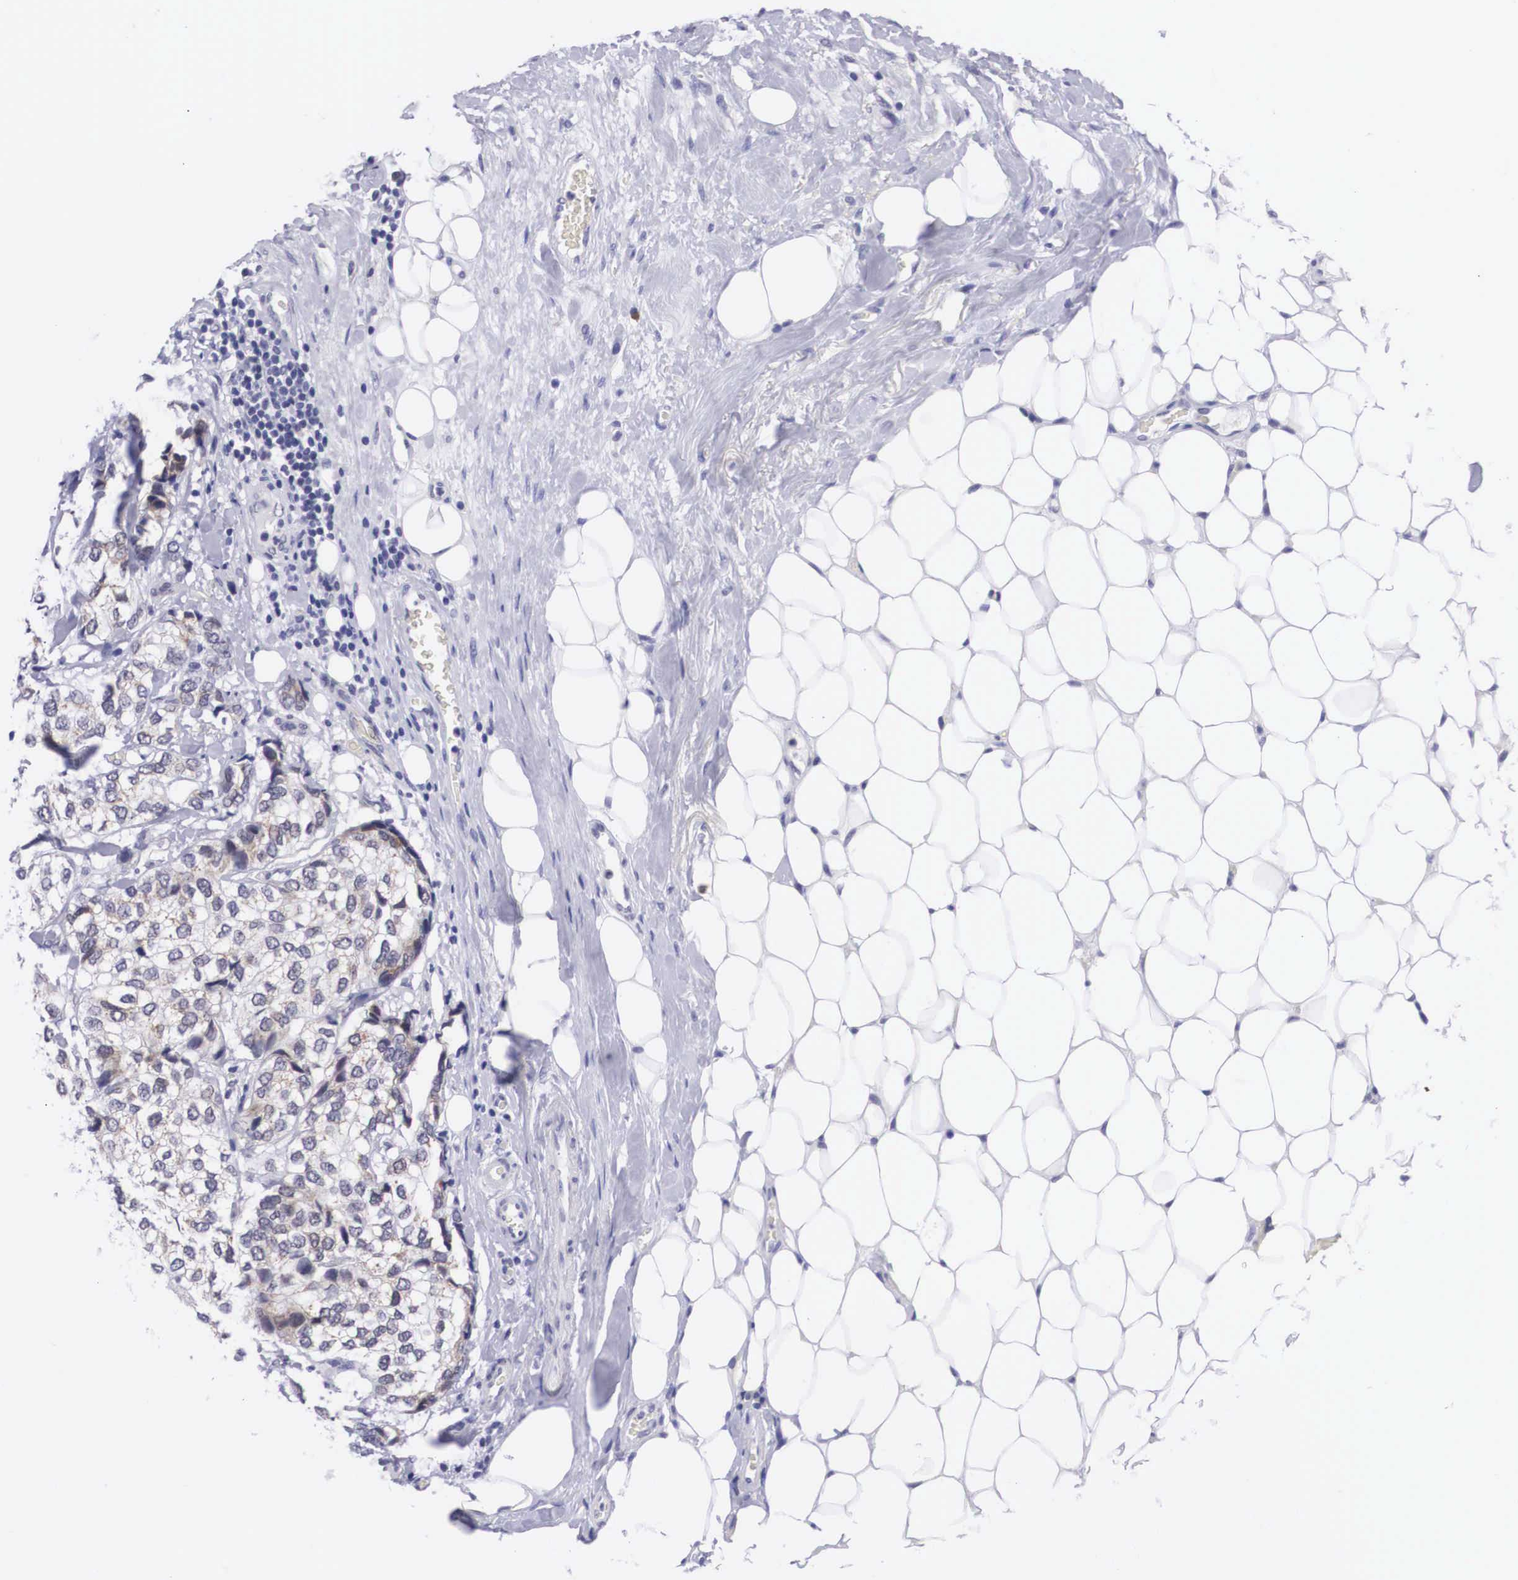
{"staining": {"intensity": "weak", "quantity": "<25%", "location": "cytoplasmic/membranous"}, "tissue": "breast cancer", "cell_type": "Tumor cells", "image_type": "cancer", "snomed": [{"axis": "morphology", "description": "Duct carcinoma"}, {"axis": "topography", "description": "Breast"}], "caption": "Protein analysis of breast cancer (intraductal carcinoma) reveals no significant expression in tumor cells.", "gene": "SOX11", "patient": {"sex": "female", "age": 68}}